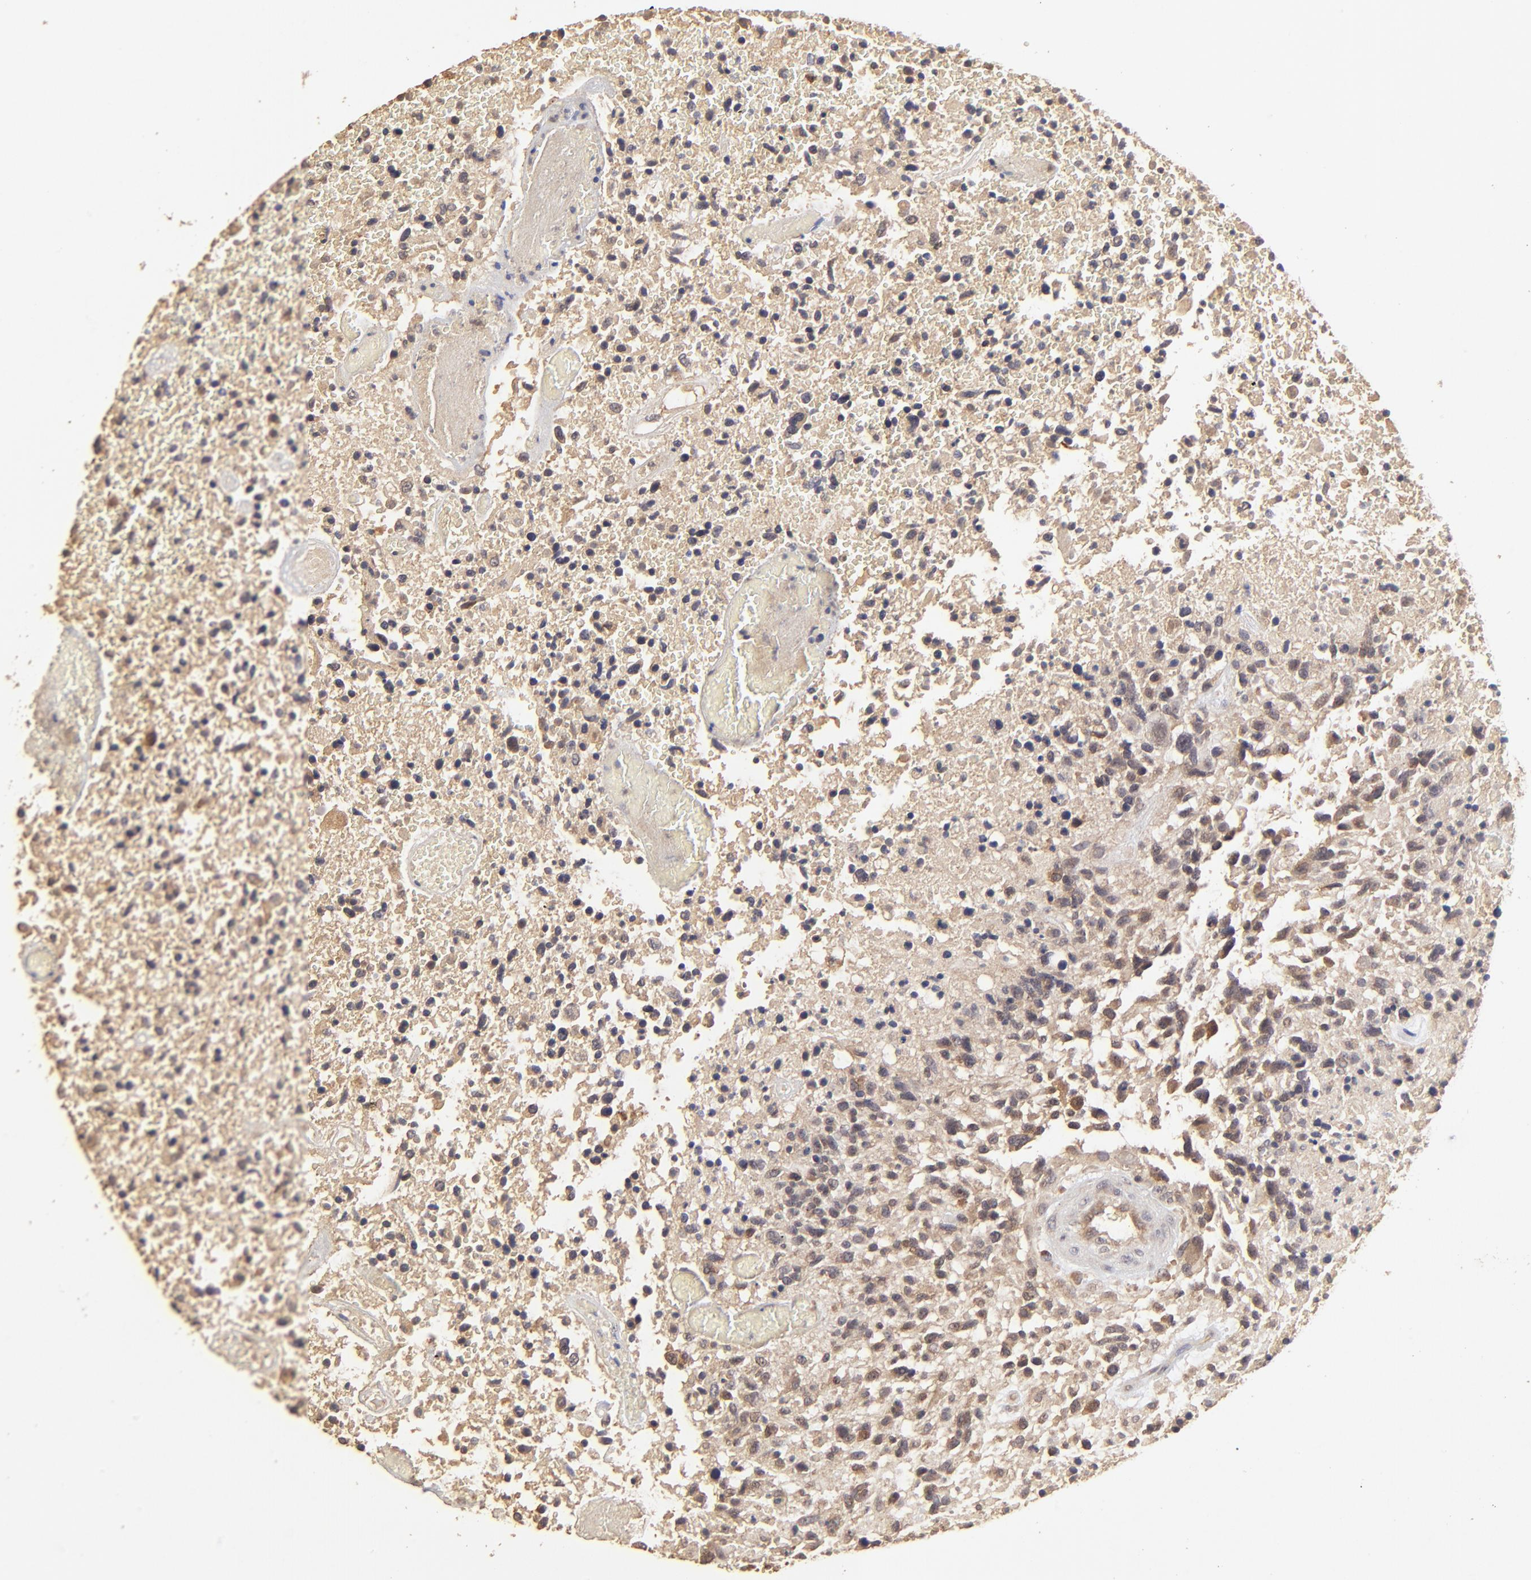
{"staining": {"intensity": "moderate", "quantity": ">75%", "location": "cytoplasmic/membranous"}, "tissue": "glioma", "cell_type": "Tumor cells", "image_type": "cancer", "snomed": [{"axis": "morphology", "description": "Glioma, malignant, High grade"}, {"axis": "topography", "description": "Brain"}], "caption": "Glioma stained with a protein marker displays moderate staining in tumor cells.", "gene": "STON2", "patient": {"sex": "male", "age": 72}}